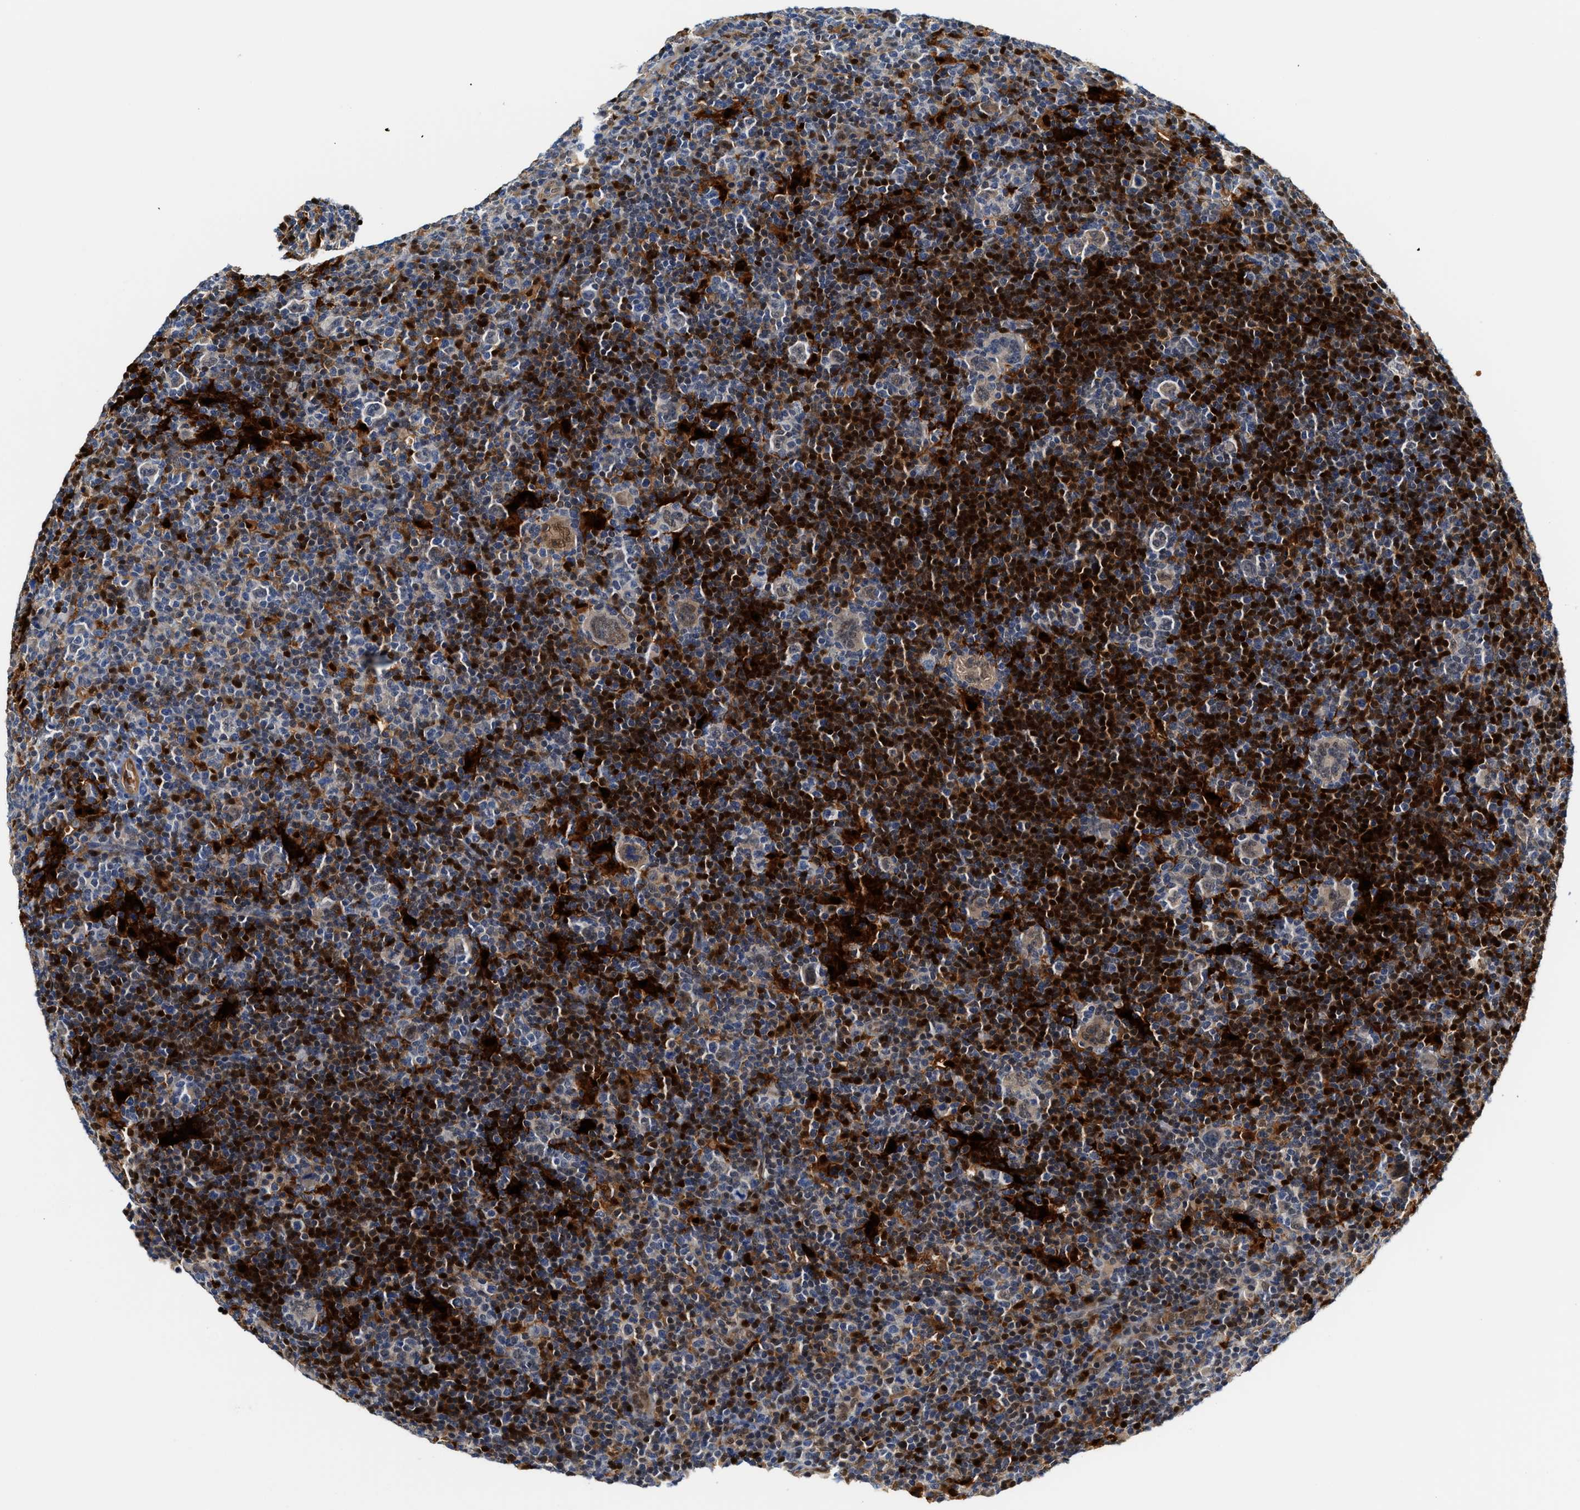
{"staining": {"intensity": "weak", "quantity": "25%-75%", "location": "cytoplasmic/membranous,nuclear"}, "tissue": "lymphoma", "cell_type": "Tumor cells", "image_type": "cancer", "snomed": [{"axis": "morphology", "description": "Hodgkin's disease, NOS"}, {"axis": "topography", "description": "Lymph node"}], "caption": "Immunohistochemical staining of lymphoma exhibits weak cytoplasmic/membranous and nuclear protein staining in approximately 25%-75% of tumor cells.", "gene": "LTA4H", "patient": {"sex": "female", "age": 57}}